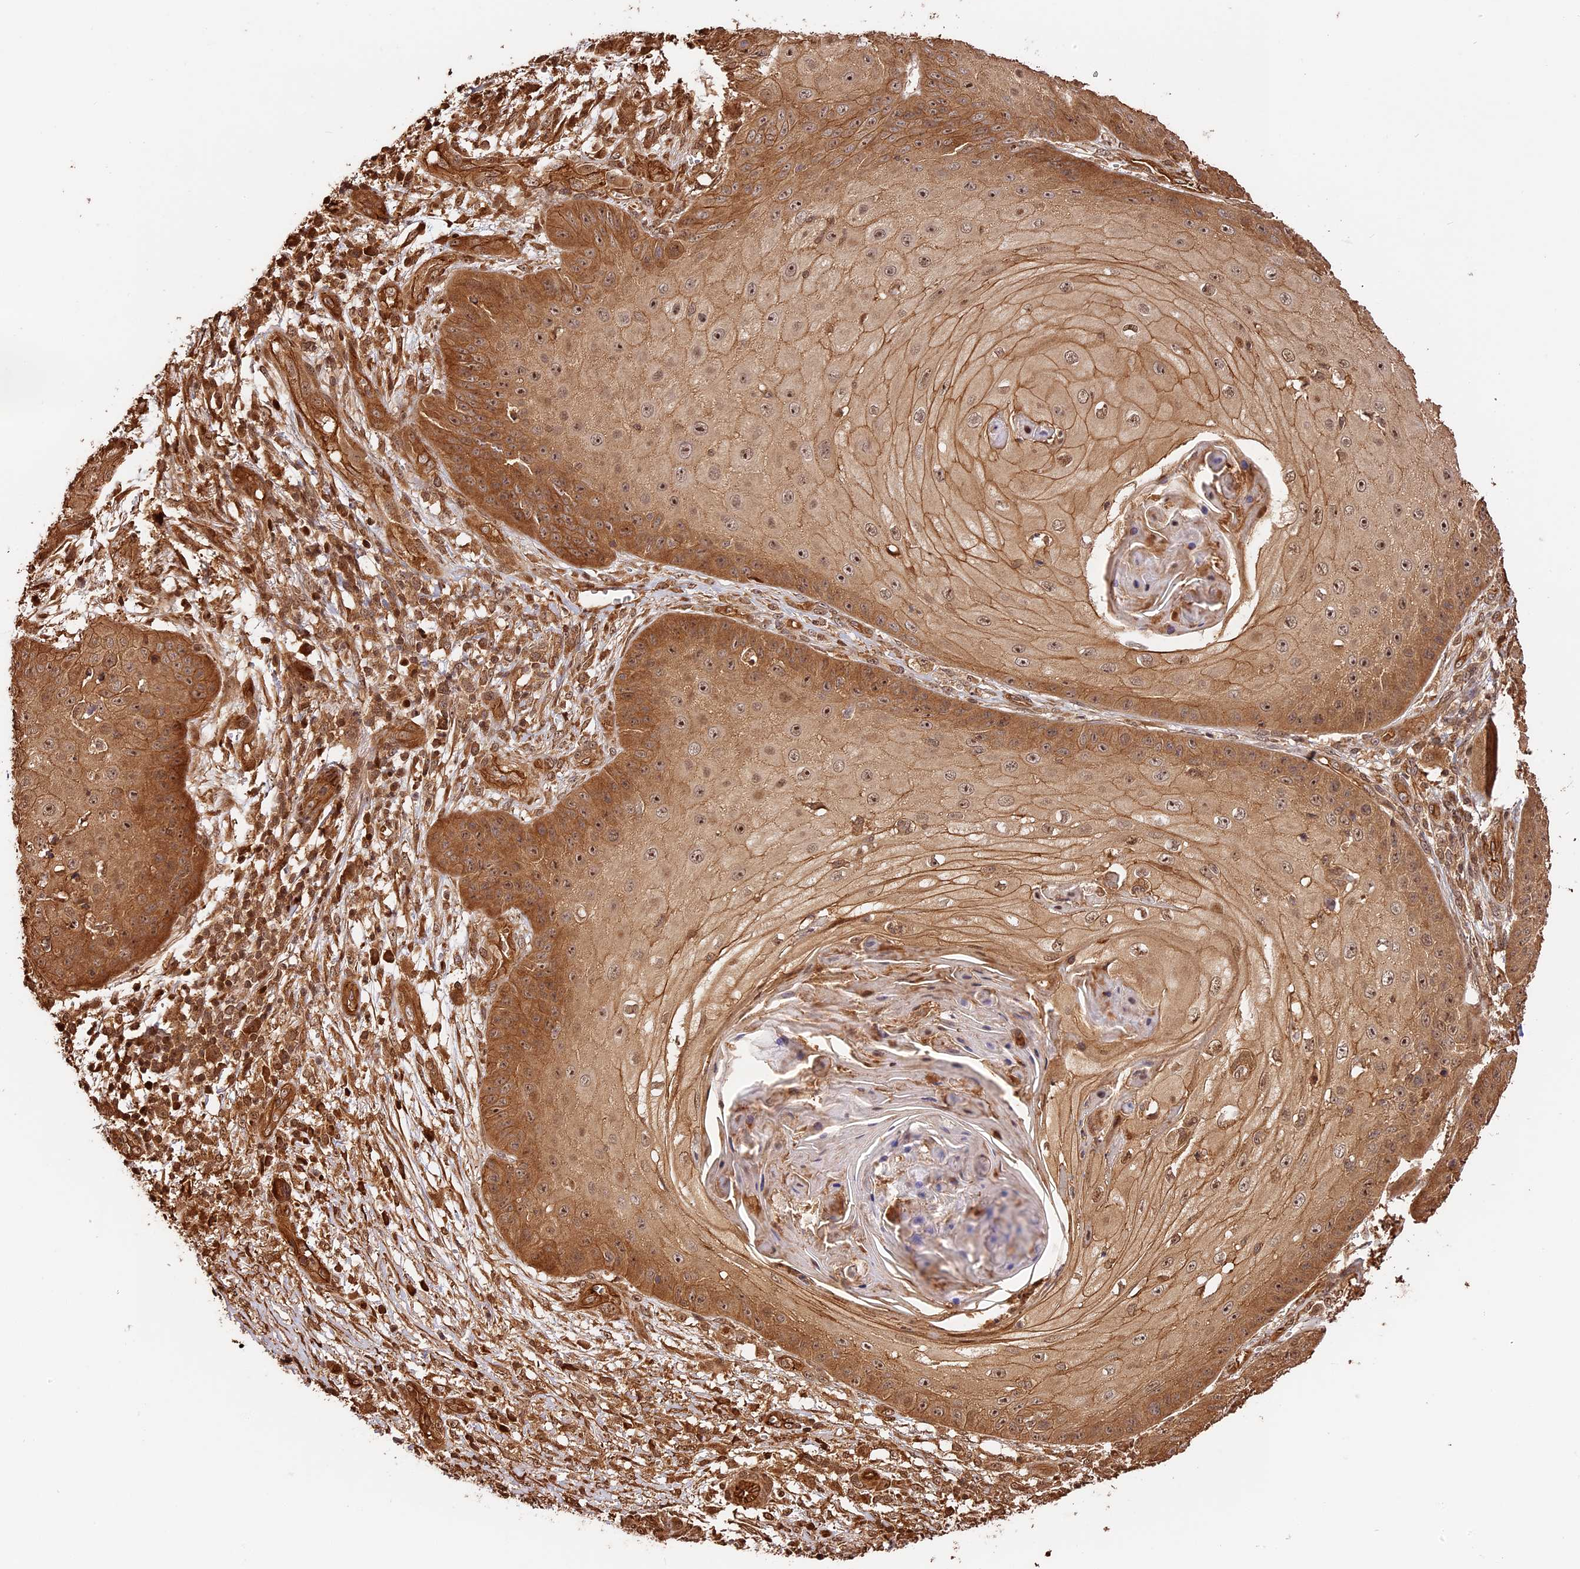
{"staining": {"intensity": "moderate", "quantity": ">75%", "location": "cytoplasmic/membranous,nuclear"}, "tissue": "skin cancer", "cell_type": "Tumor cells", "image_type": "cancer", "snomed": [{"axis": "morphology", "description": "Squamous cell carcinoma, NOS"}, {"axis": "topography", "description": "Skin"}], "caption": "Squamous cell carcinoma (skin) was stained to show a protein in brown. There is medium levels of moderate cytoplasmic/membranous and nuclear expression in about >75% of tumor cells. Using DAB (3,3'-diaminobenzidine) (brown) and hematoxylin (blue) stains, captured at high magnification using brightfield microscopy.", "gene": "PPP1R37", "patient": {"sex": "male", "age": 70}}